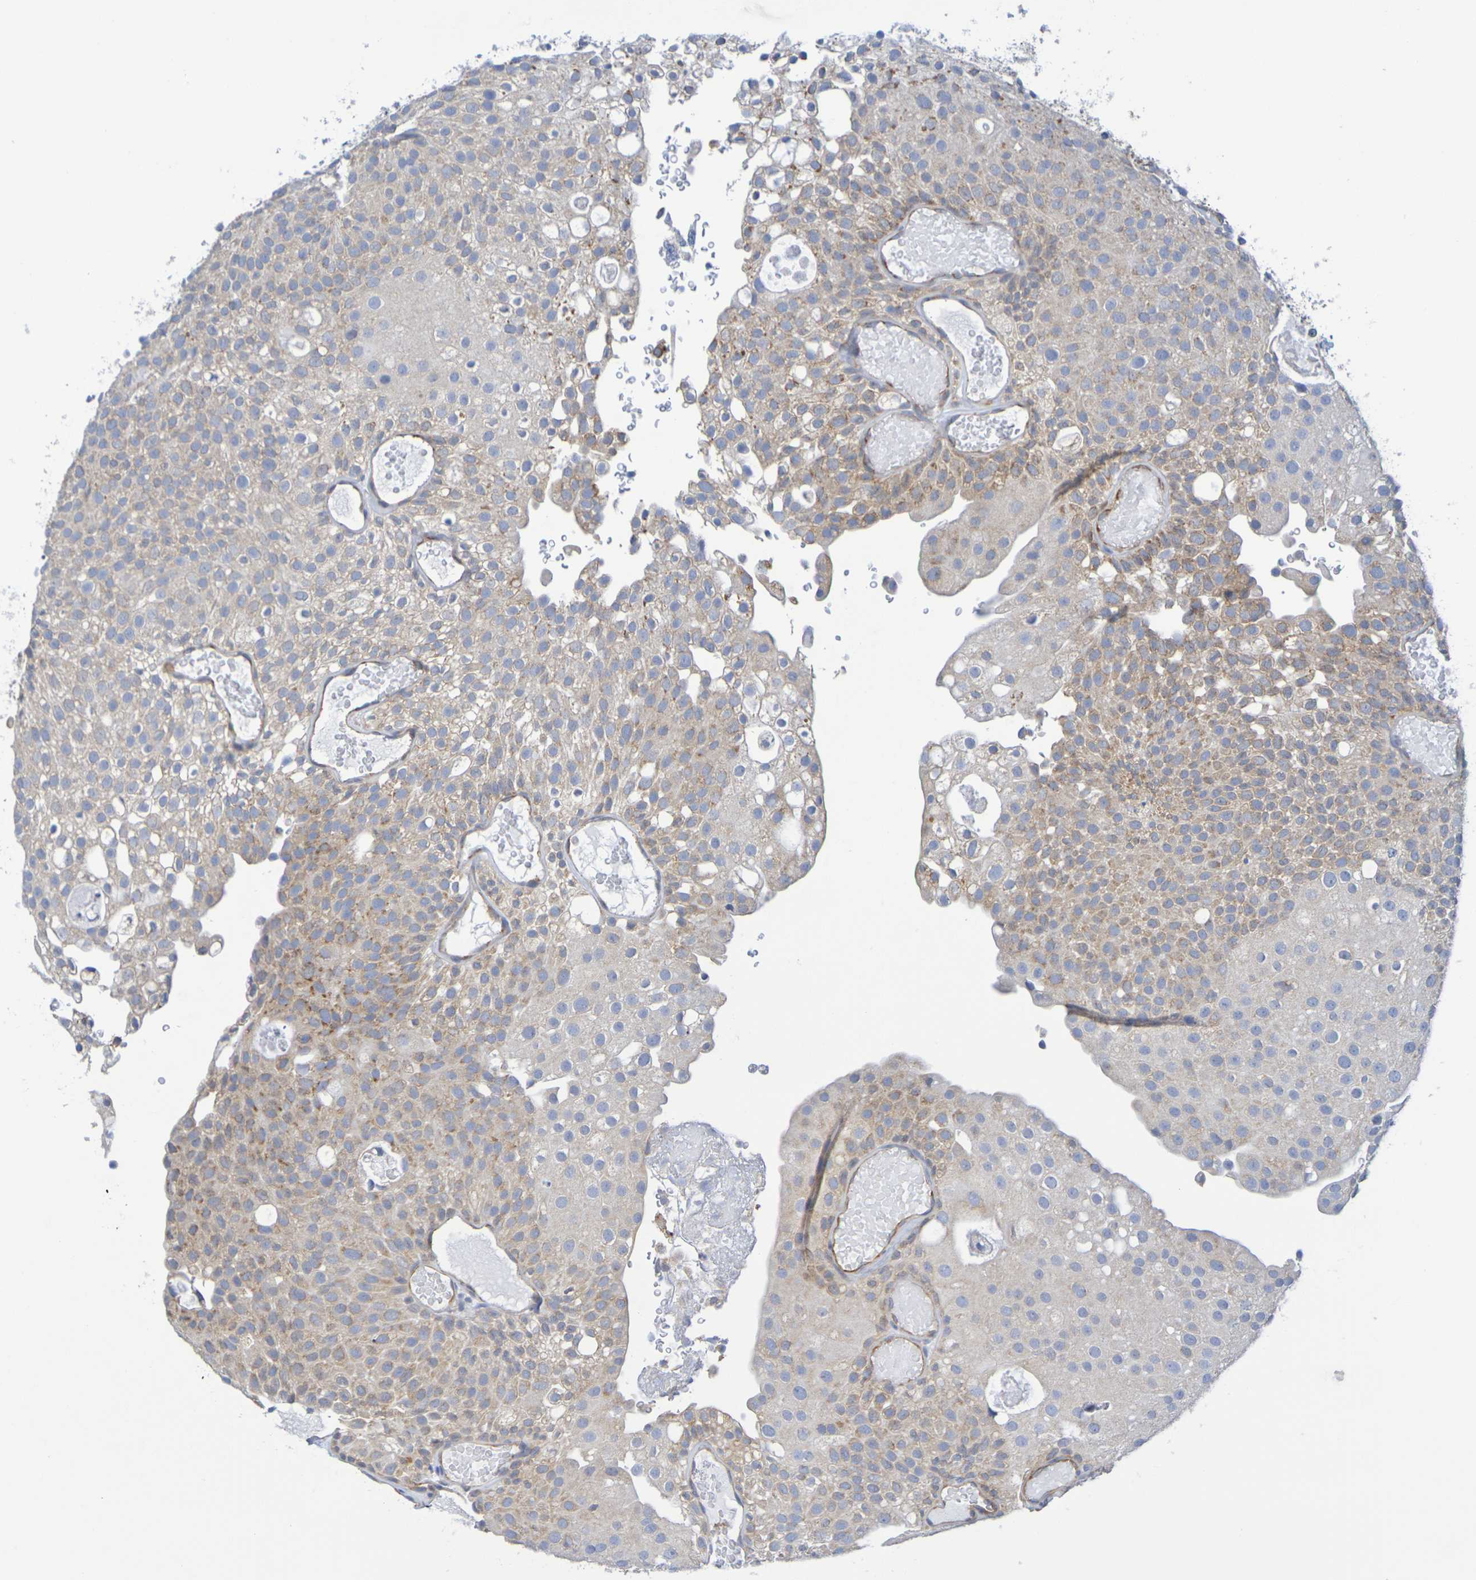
{"staining": {"intensity": "weak", "quantity": ">75%", "location": "cytoplasmic/membranous"}, "tissue": "urothelial cancer", "cell_type": "Tumor cells", "image_type": "cancer", "snomed": [{"axis": "morphology", "description": "Urothelial carcinoma, Low grade"}, {"axis": "topography", "description": "Urinary bladder"}], "caption": "Weak cytoplasmic/membranous staining is identified in about >75% of tumor cells in urothelial cancer. (DAB IHC, brown staining for protein, blue staining for nuclei).", "gene": "TMCC3", "patient": {"sex": "male", "age": 78}}